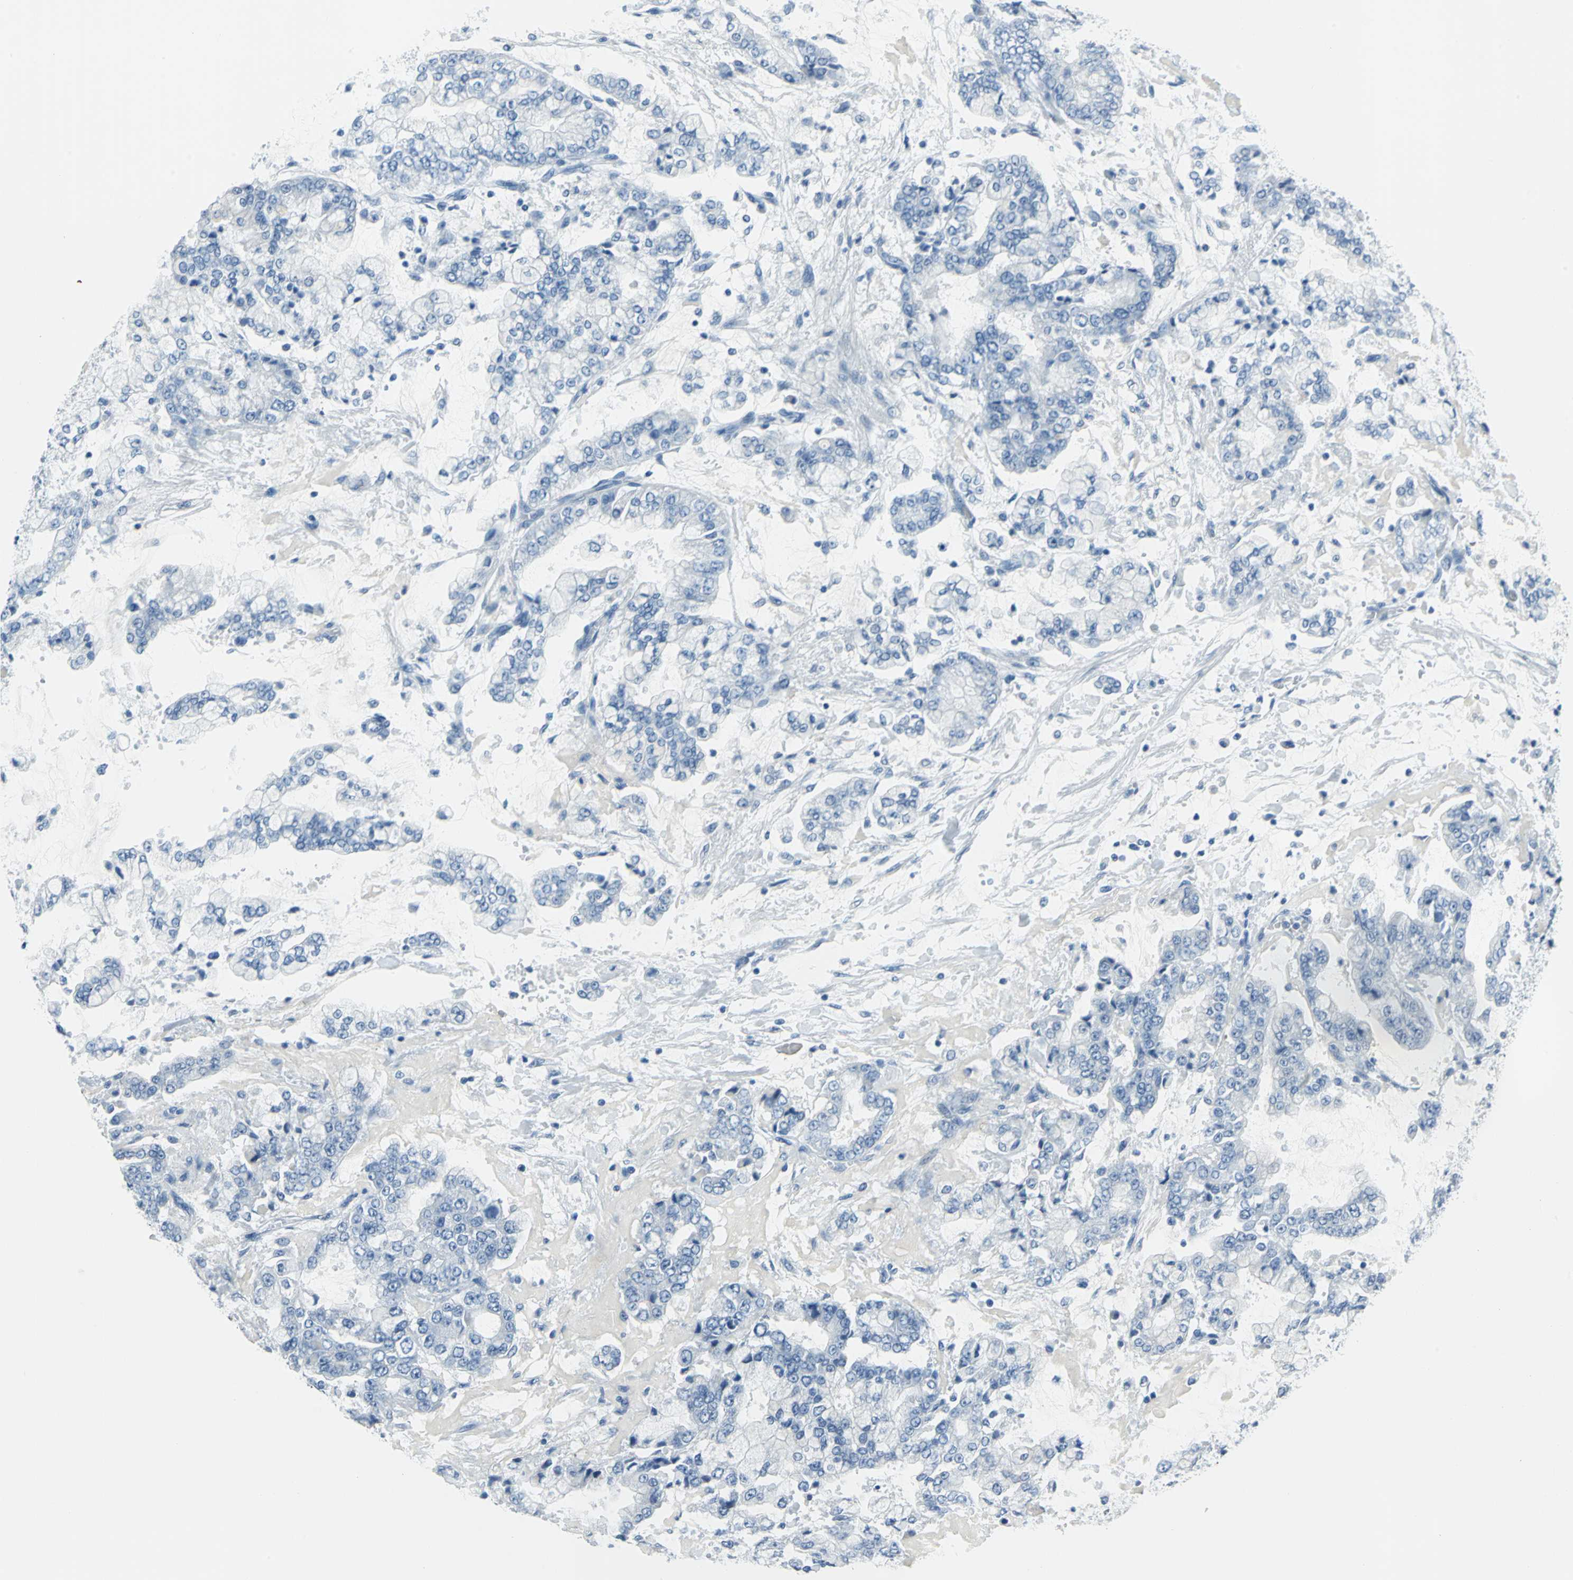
{"staining": {"intensity": "negative", "quantity": "none", "location": "none"}, "tissue": "stomach cancer", "cell_type": "Tumor cells", "image_type": "cancer", "snomed": [{"axis": "morphology", "description": "Adenocarcinoma, NOS"}, {"axis": "topography", "description": "Stomach"}], "caption": "Protein analysis of stomach adenocarcinoma reveals no significant positivity in tumor cells.", "gene": "DNAI2", "patient": {"sex": "male", "age": 76}}